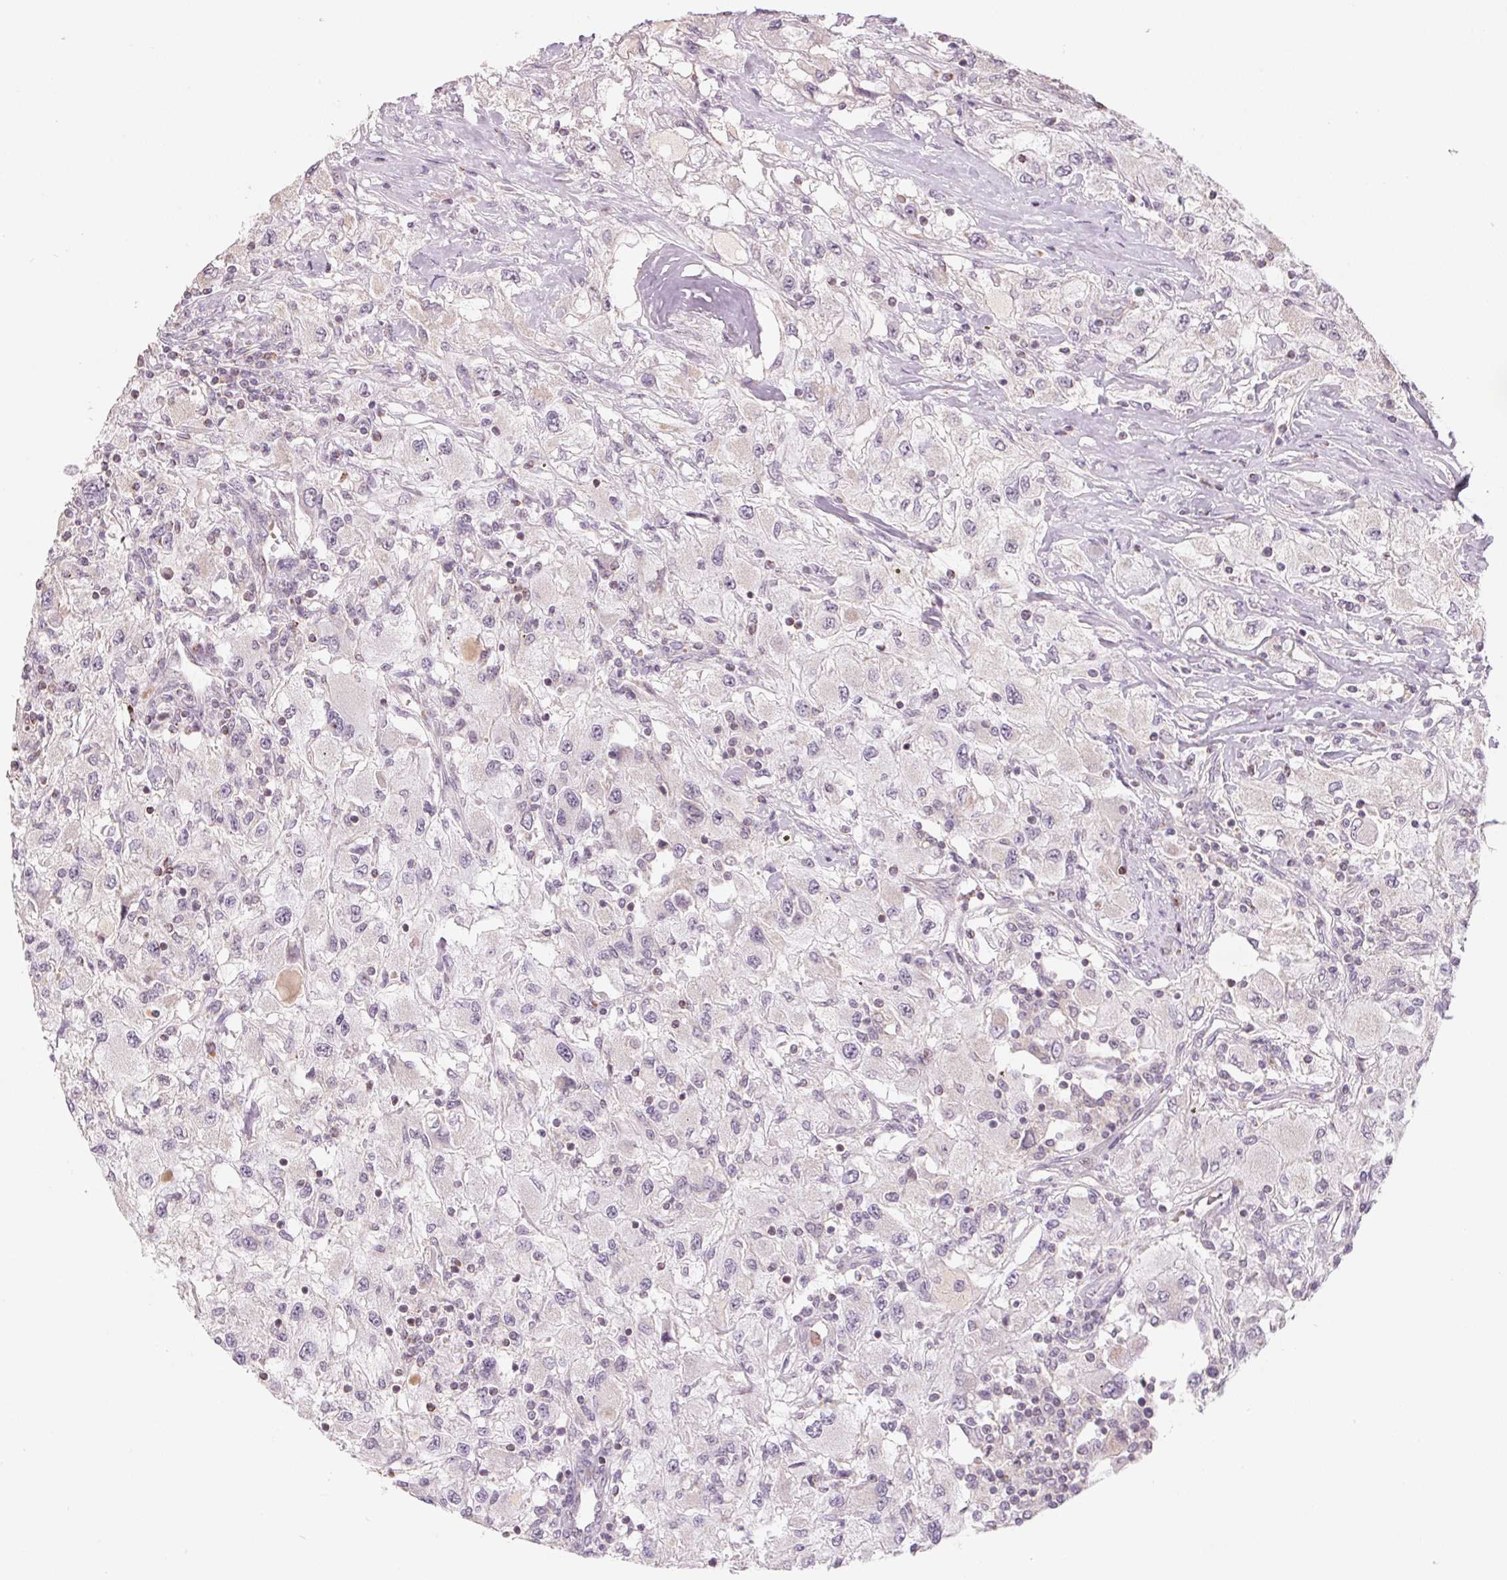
{"staining": {"intensity": "negative", "quantity": "none", "location": "none"}, "tissue": "renal cancer", "cell_type": "Tumor cells", "image_type": "cancer", "snomed": [{"axis": "morphology", "description": "Adenocarcinoma, NOS"}, {"axis": "topography", "description": "Kidney"}], "caption": "Micrograph shows no significant protein positivity in tumor cells of renal cancer (adenocarcinoma).", "gene": "HINT2", "patient": {"sex": "female", "age": 67}}